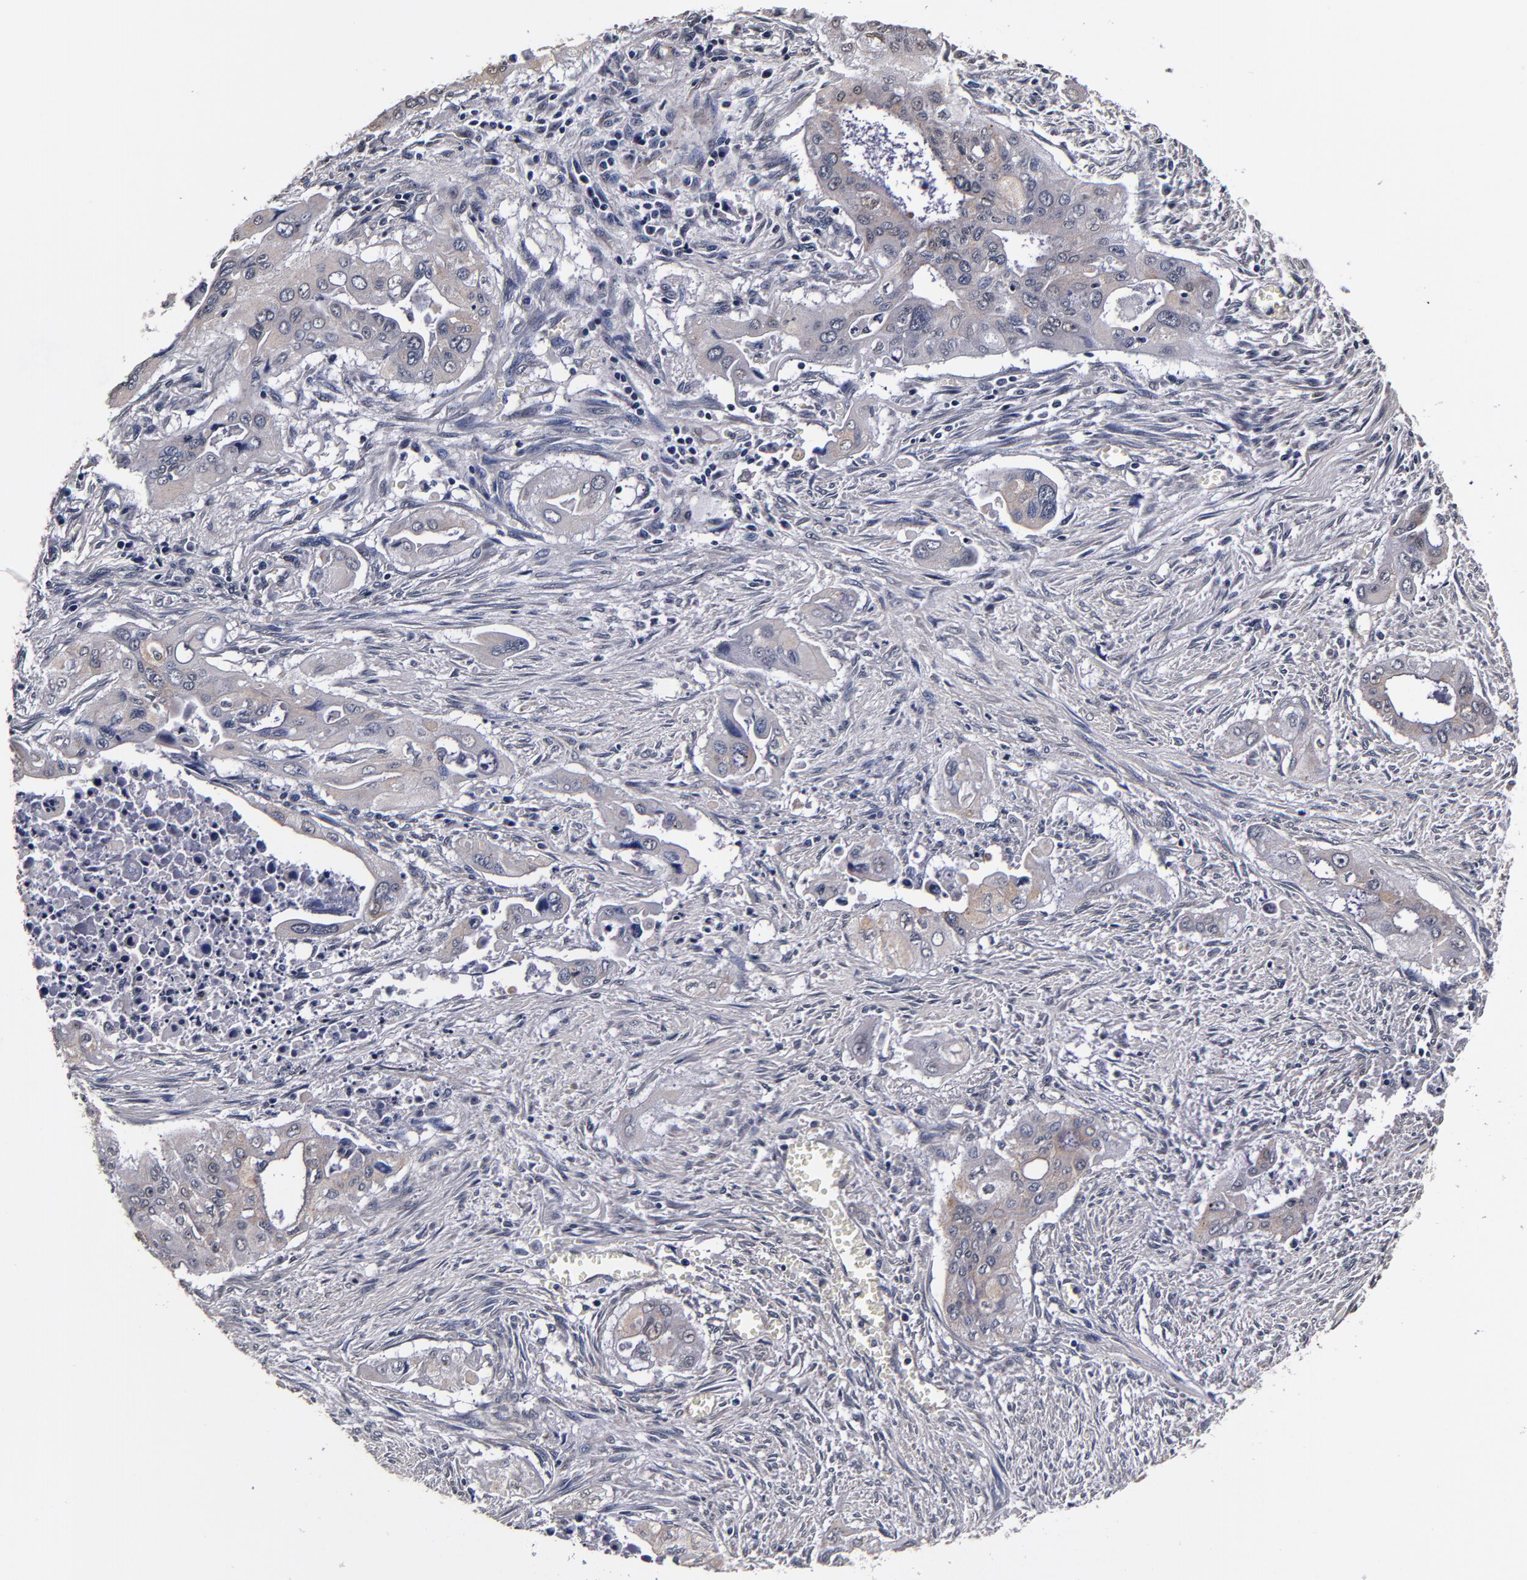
{"staining": {"intensity": "moderate", "quantity": ">75%", "location": "cytoplasmic/membranous"}, "tissue": "pancreatic cancer", "cell_type": "Tumor cells", "image_type": "cancer", "snomed": [{"axis": "morphology", "description": "Adenocarcinoma, NOS"}, {"axis": "topography", "description": "Pancreas"}], "caption": "Brown immunohistochemical staining in pancreatic cancer shows moderate cytoplasmic/membranous staining in about >75% of tumor cells. The staining was performed using DAB (3,3'-diaminobenzidine) to visualize the protein expression in brown, while the nuclei were stained in blue with hematoxylin (Magnification: 20x).", "gene": "MMP15", "patient": {"sex": "male", "age": 77}}